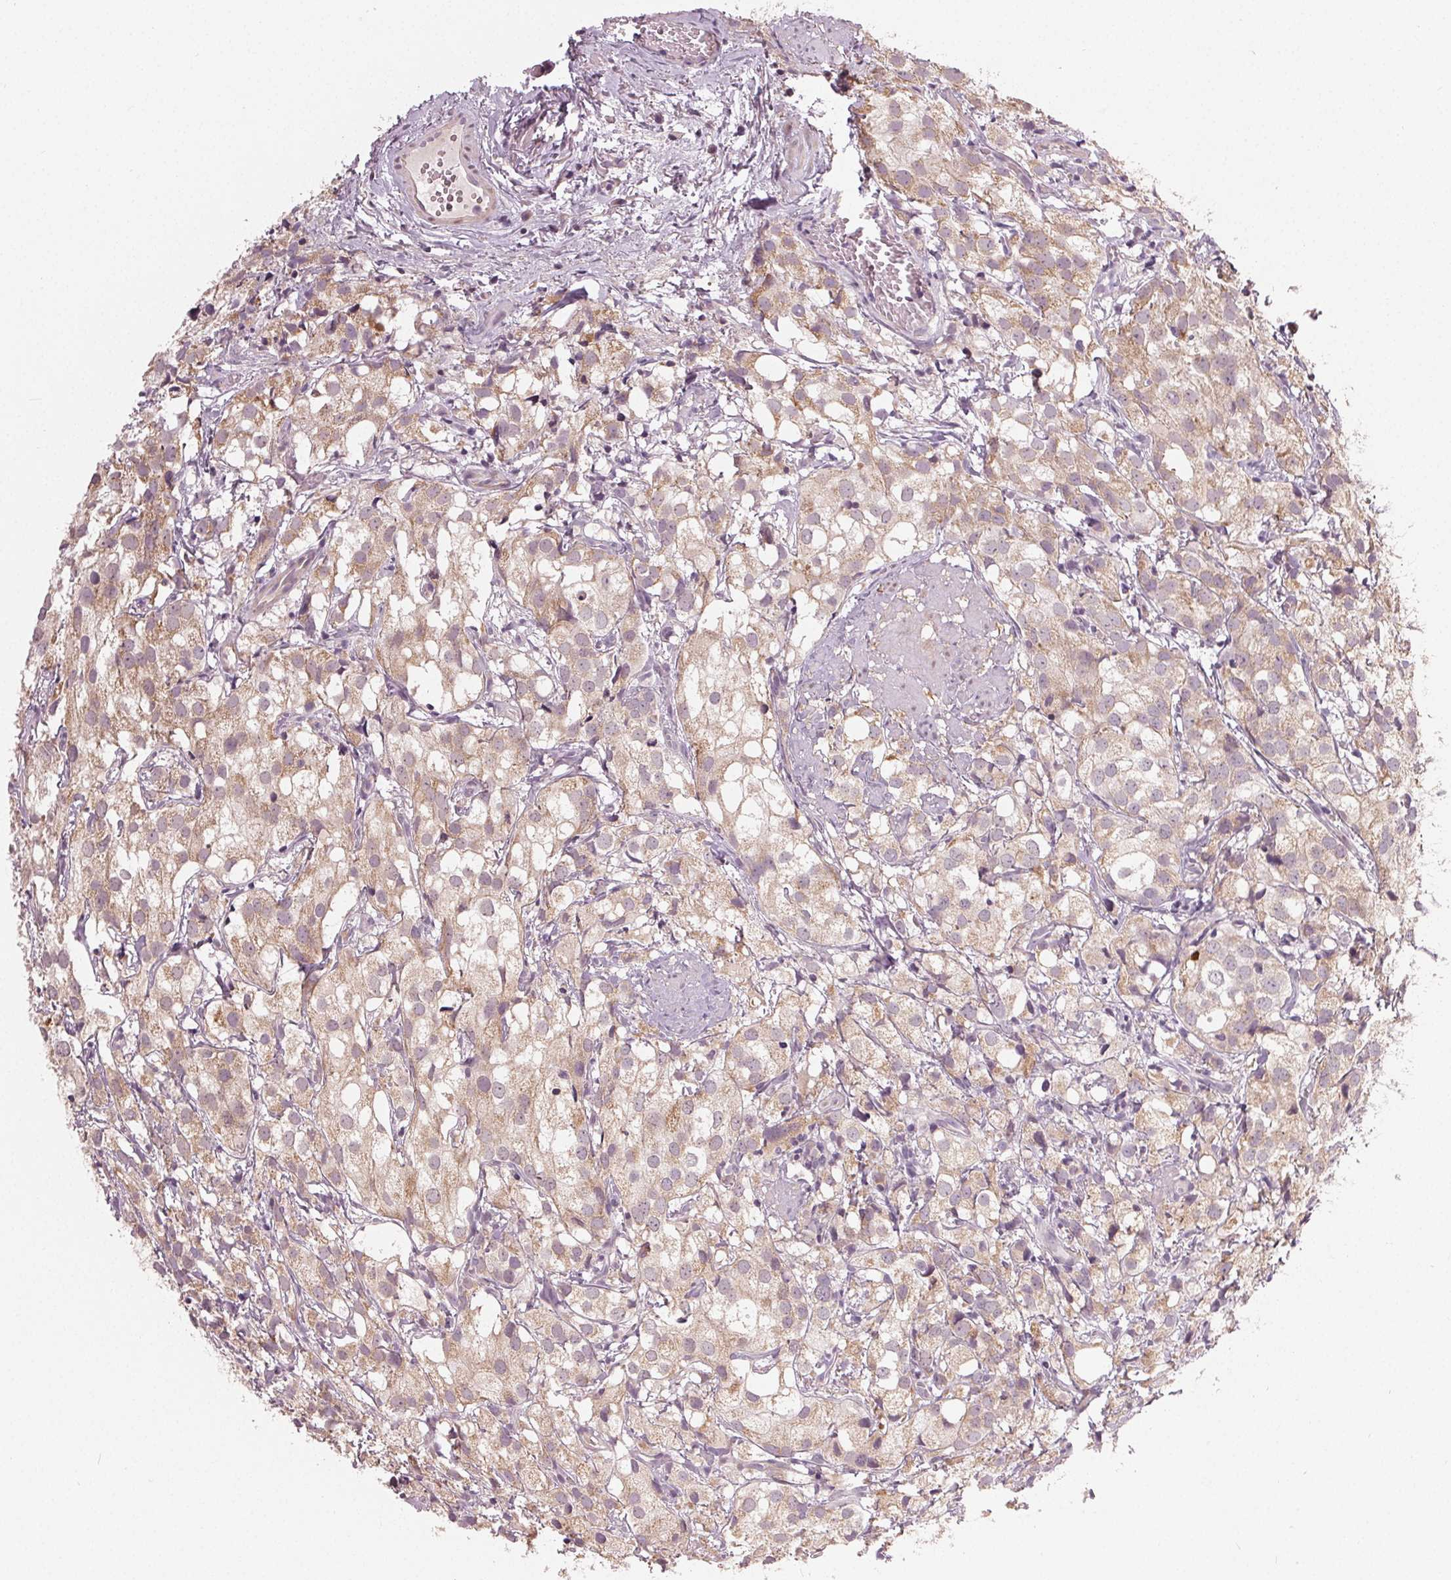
{"staining": {"intensity": "weak", "quantity": "<25%", "location": "cytoplasmic/membranous"}, "tissue": "prostate cancer", "cell_type": "Tumor cells", "image_type": "cancer", "snomed": [{"axis": "morphology", "description": "Adenocarcinoma, High grade"}, {"axis": "topography", "description": "Prostate"}], "caption": "The micrograph displays no significant expression in tumor cells of adenocarcinoma (high-grade) (prostate).", "gene": "ZNF605", "patient": {"sex": "male", "age": 86}}